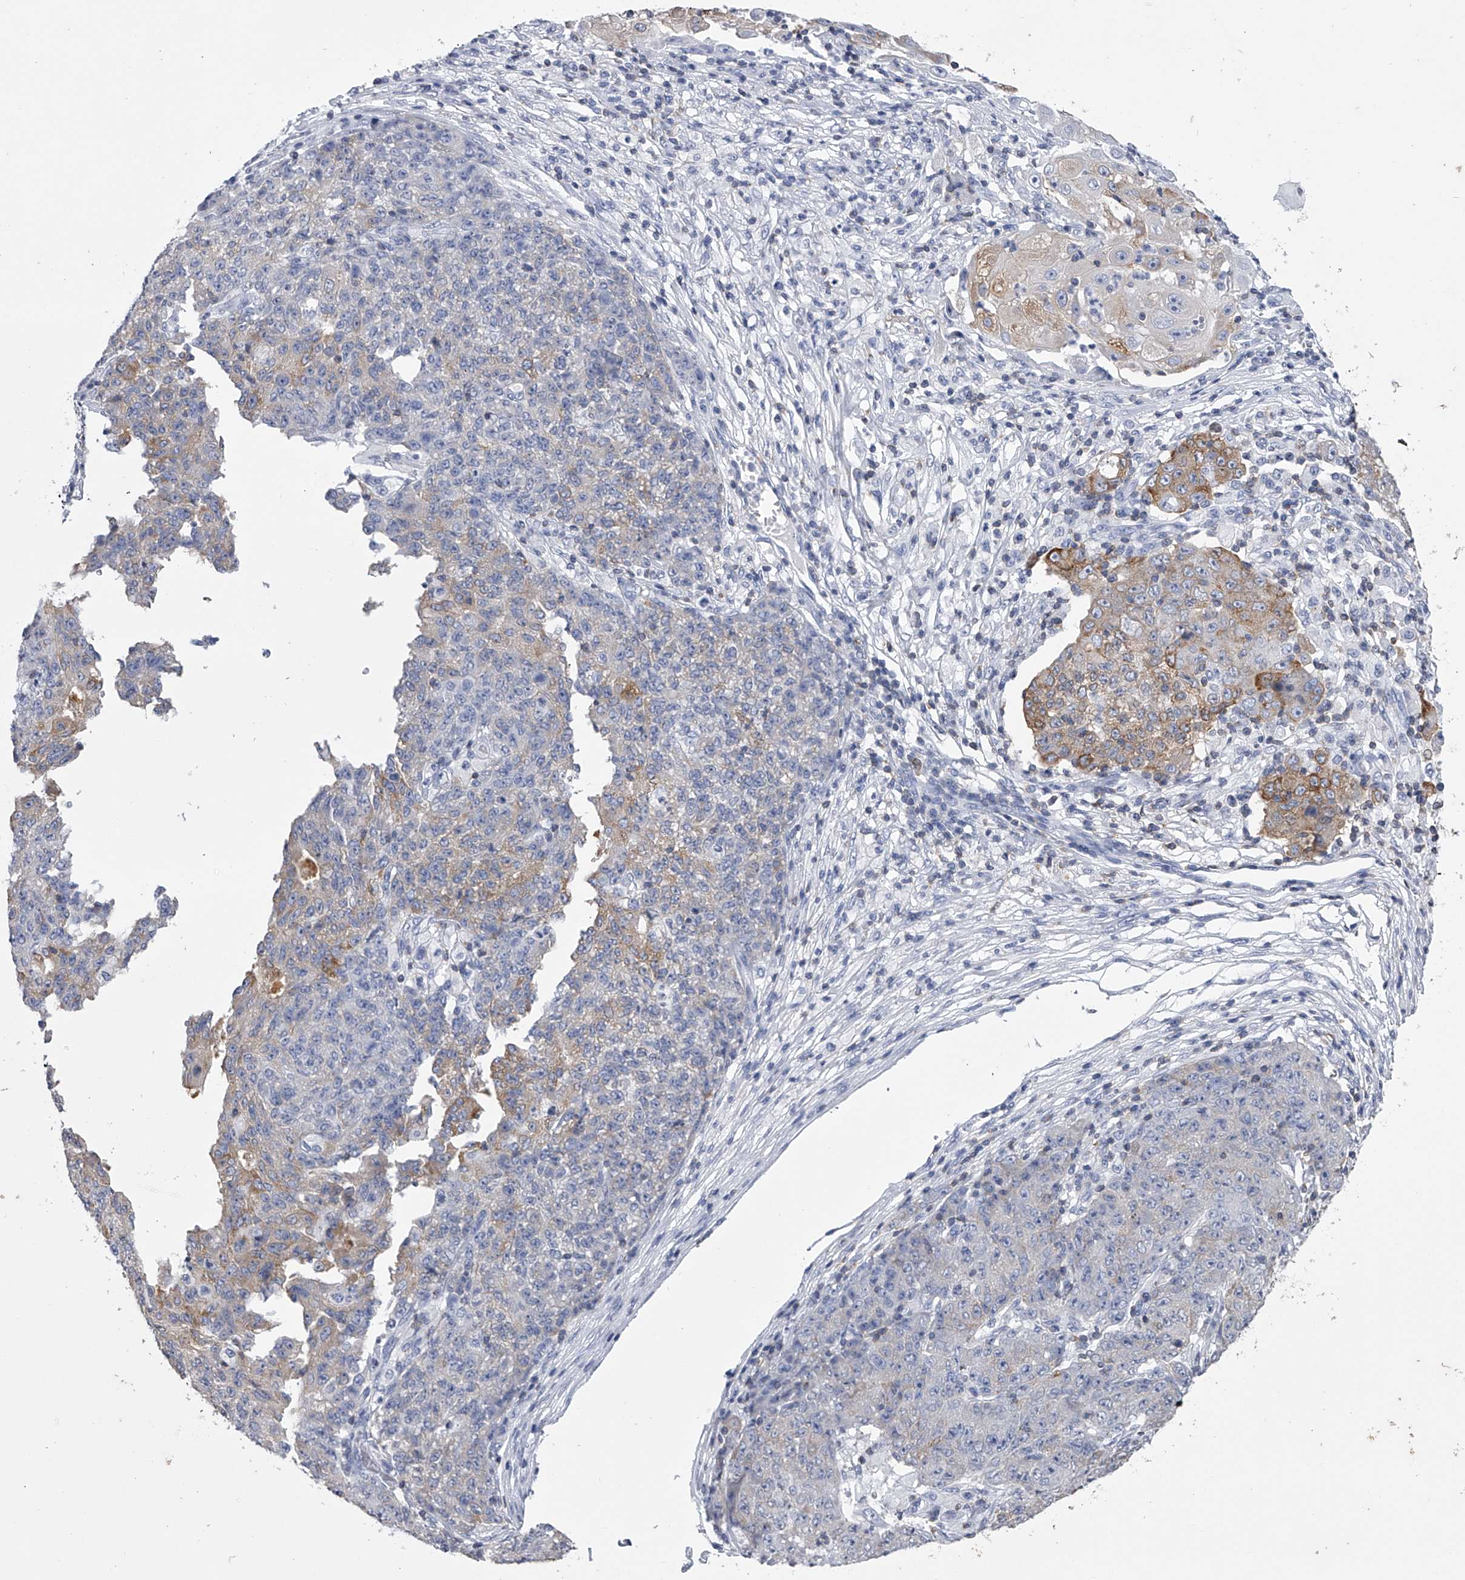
{"staining": {"intensity": "weak", "quantity": "25%-75%", "location": "cytoplasmic/membranous"}, "tissue": "ovarian cancer", "cell_type": "Tumor cells", "image_type": "cancer", "snomed": [{"axis": "morphology", "description": "Carcinoma, endometroid"}, {"axis": "topography", "description": "Ovary"}], "caption": "DAB immunohistochemical staining of endometroid carcinoma (ovarian) demonstrates weak cytoplasmic/membranous protein positivity in about 25%-75% of tumor cells. The protein is shown in brown color, while the nuclei are stained blue.", "gene": "TASP1", "patient": {"sex": "female", "age": 42}}